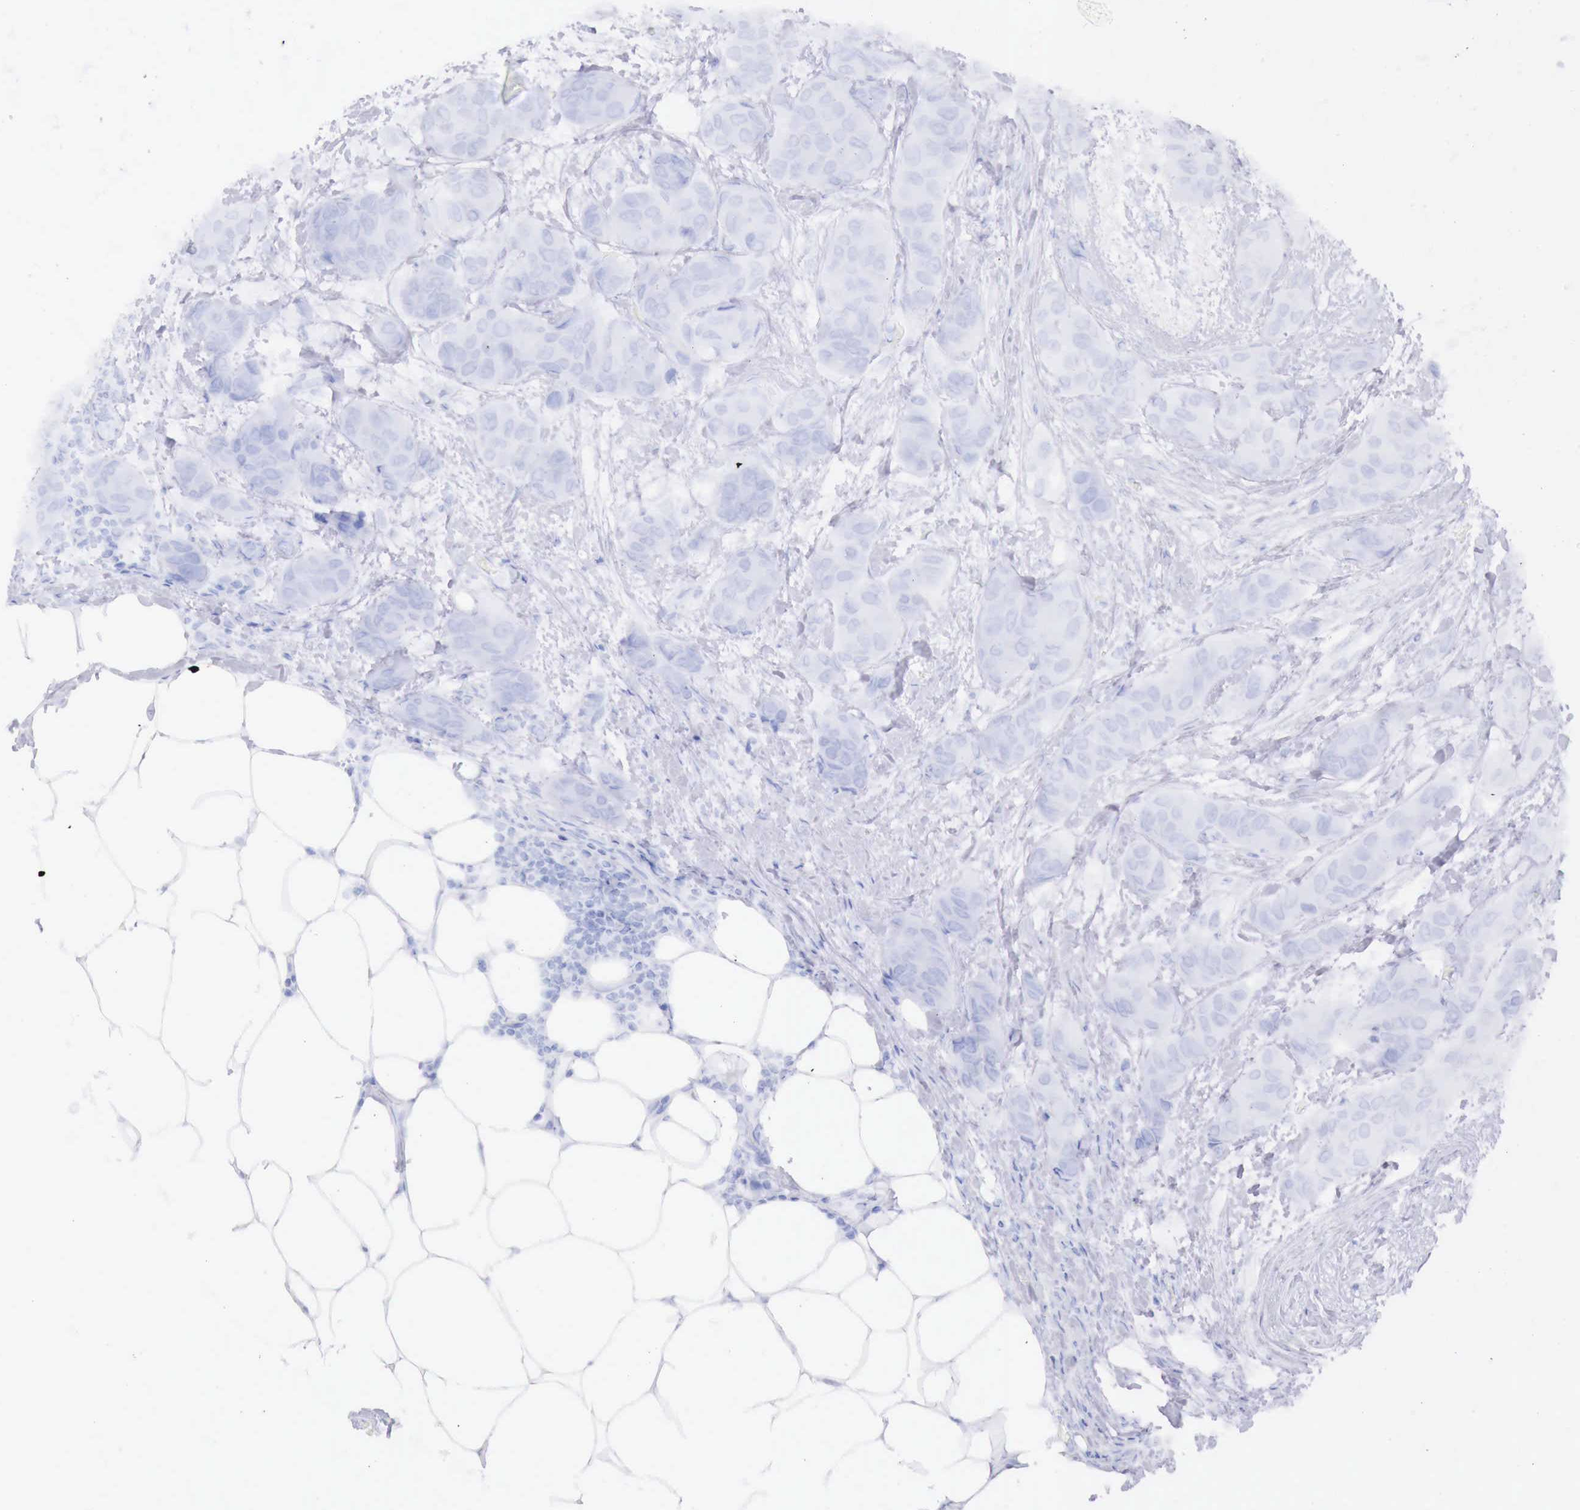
{"staining": {"intensity": "negative", "quantity": "none", "location": "none"}, "tissue": "breast cancer", "cell_type": "Tumor cells", "image_type": "cancer", "snomed": [{"axis": "morphology", "description": "Duct carcinoma"}, {"axis": "topography", "description": "Breast"}], "caption": "Immunohistochemistry (IHC) of invasive ductal carcinoma (breast) reveals no staining in tumor cells.", "gene": "INHA", "patient": {"sex": "female", "age": 68}}